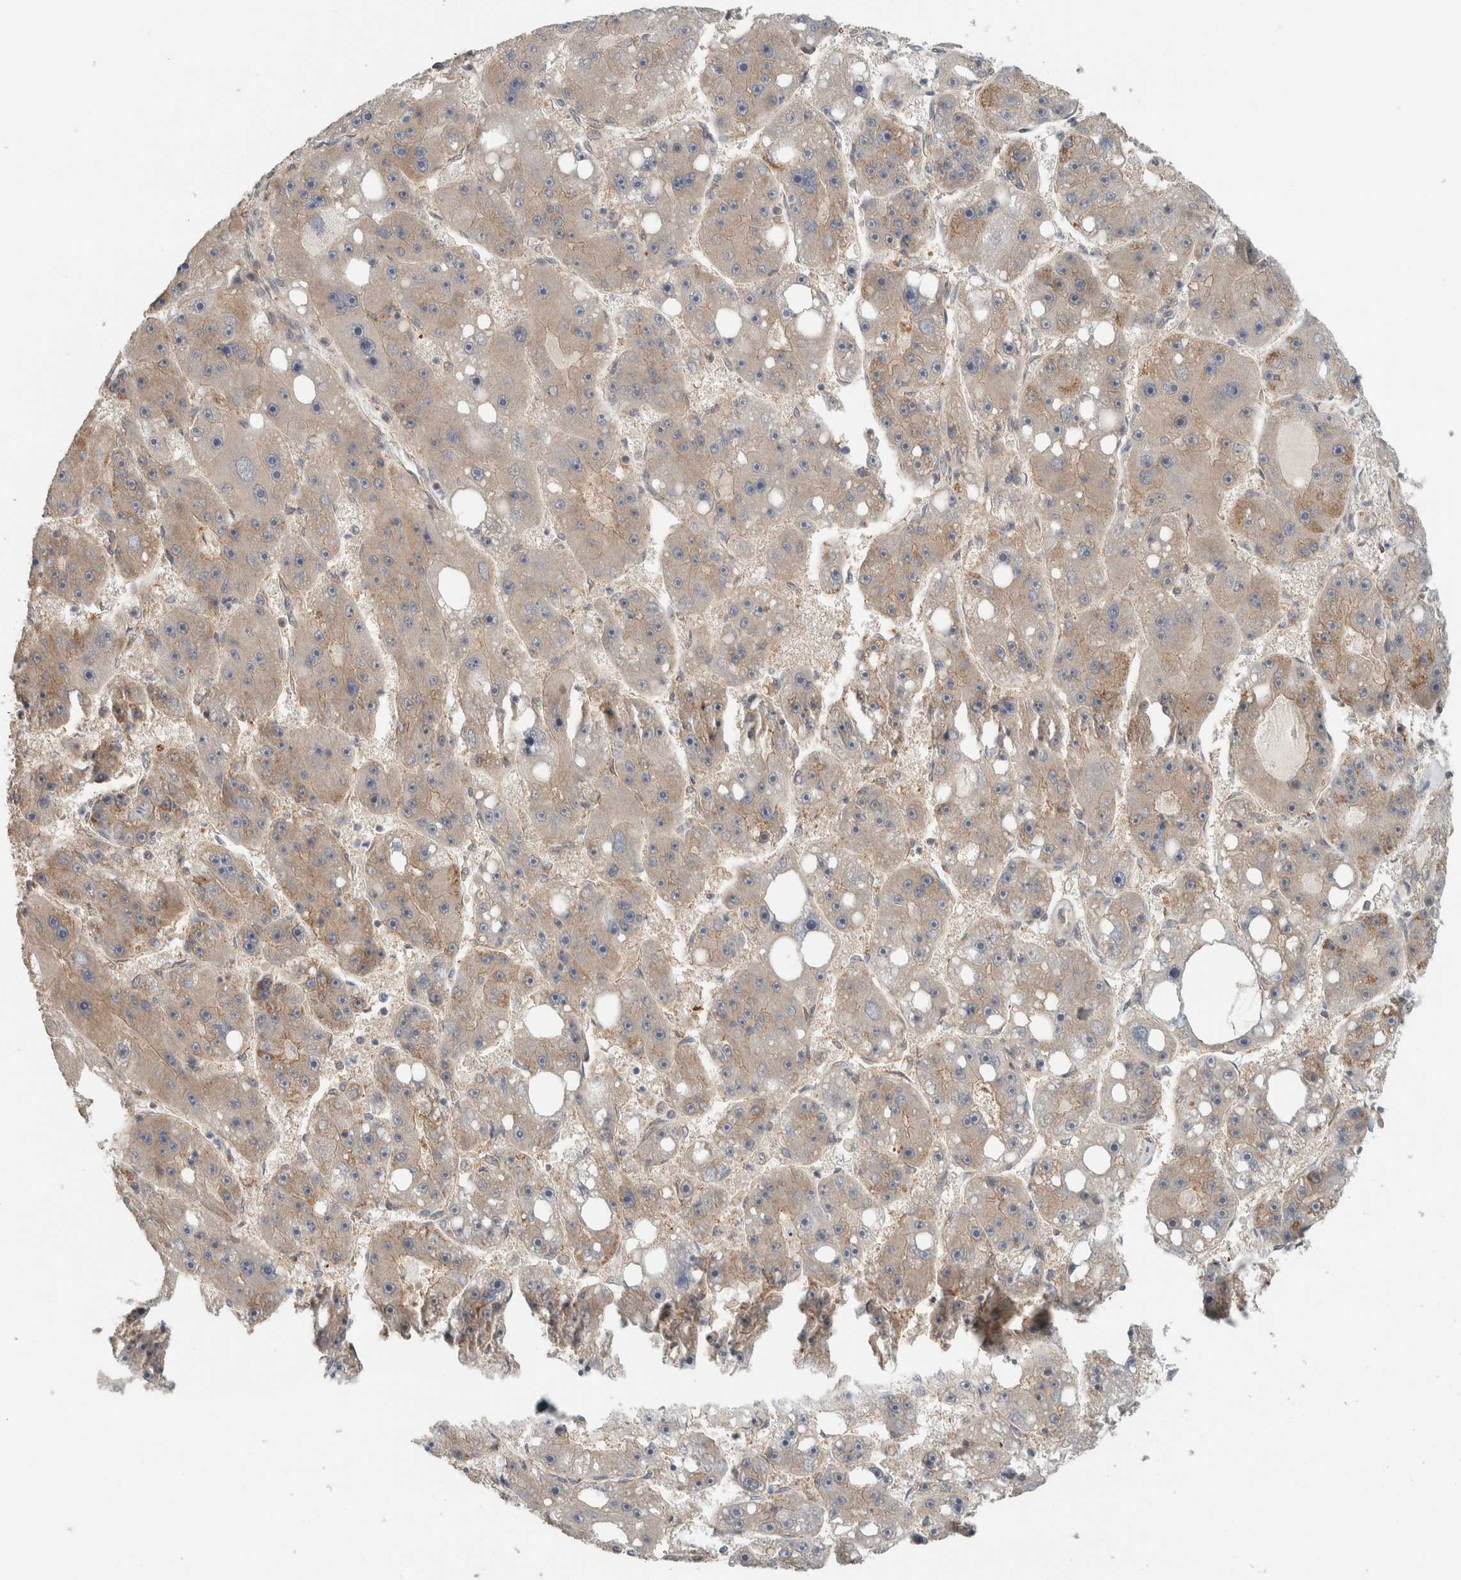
{"staining": {"intensity": "weak", "quantity": ">75%", "location": "cytoplasmic/membranous"}, "tissue": "liver cancer", "cell_type": "Tumor cells", "image_type": "cancer", "snomed": [{"axis": "morphology", "description": "Carcinoma, Hepatocellular, NOS"}, {"axis": "topography", "description": "Liver"}], "caption": "Immunohistochemical staining of liver hepatocellular carcinoma shows low levels of weak cytoplasmic/membranous protein expression in about >75% of tumor cells. (DAB IHC with brightfield microscopy, high magnification).", "gene": "RERE", "patient": {"sex": "female", "age": 61}}